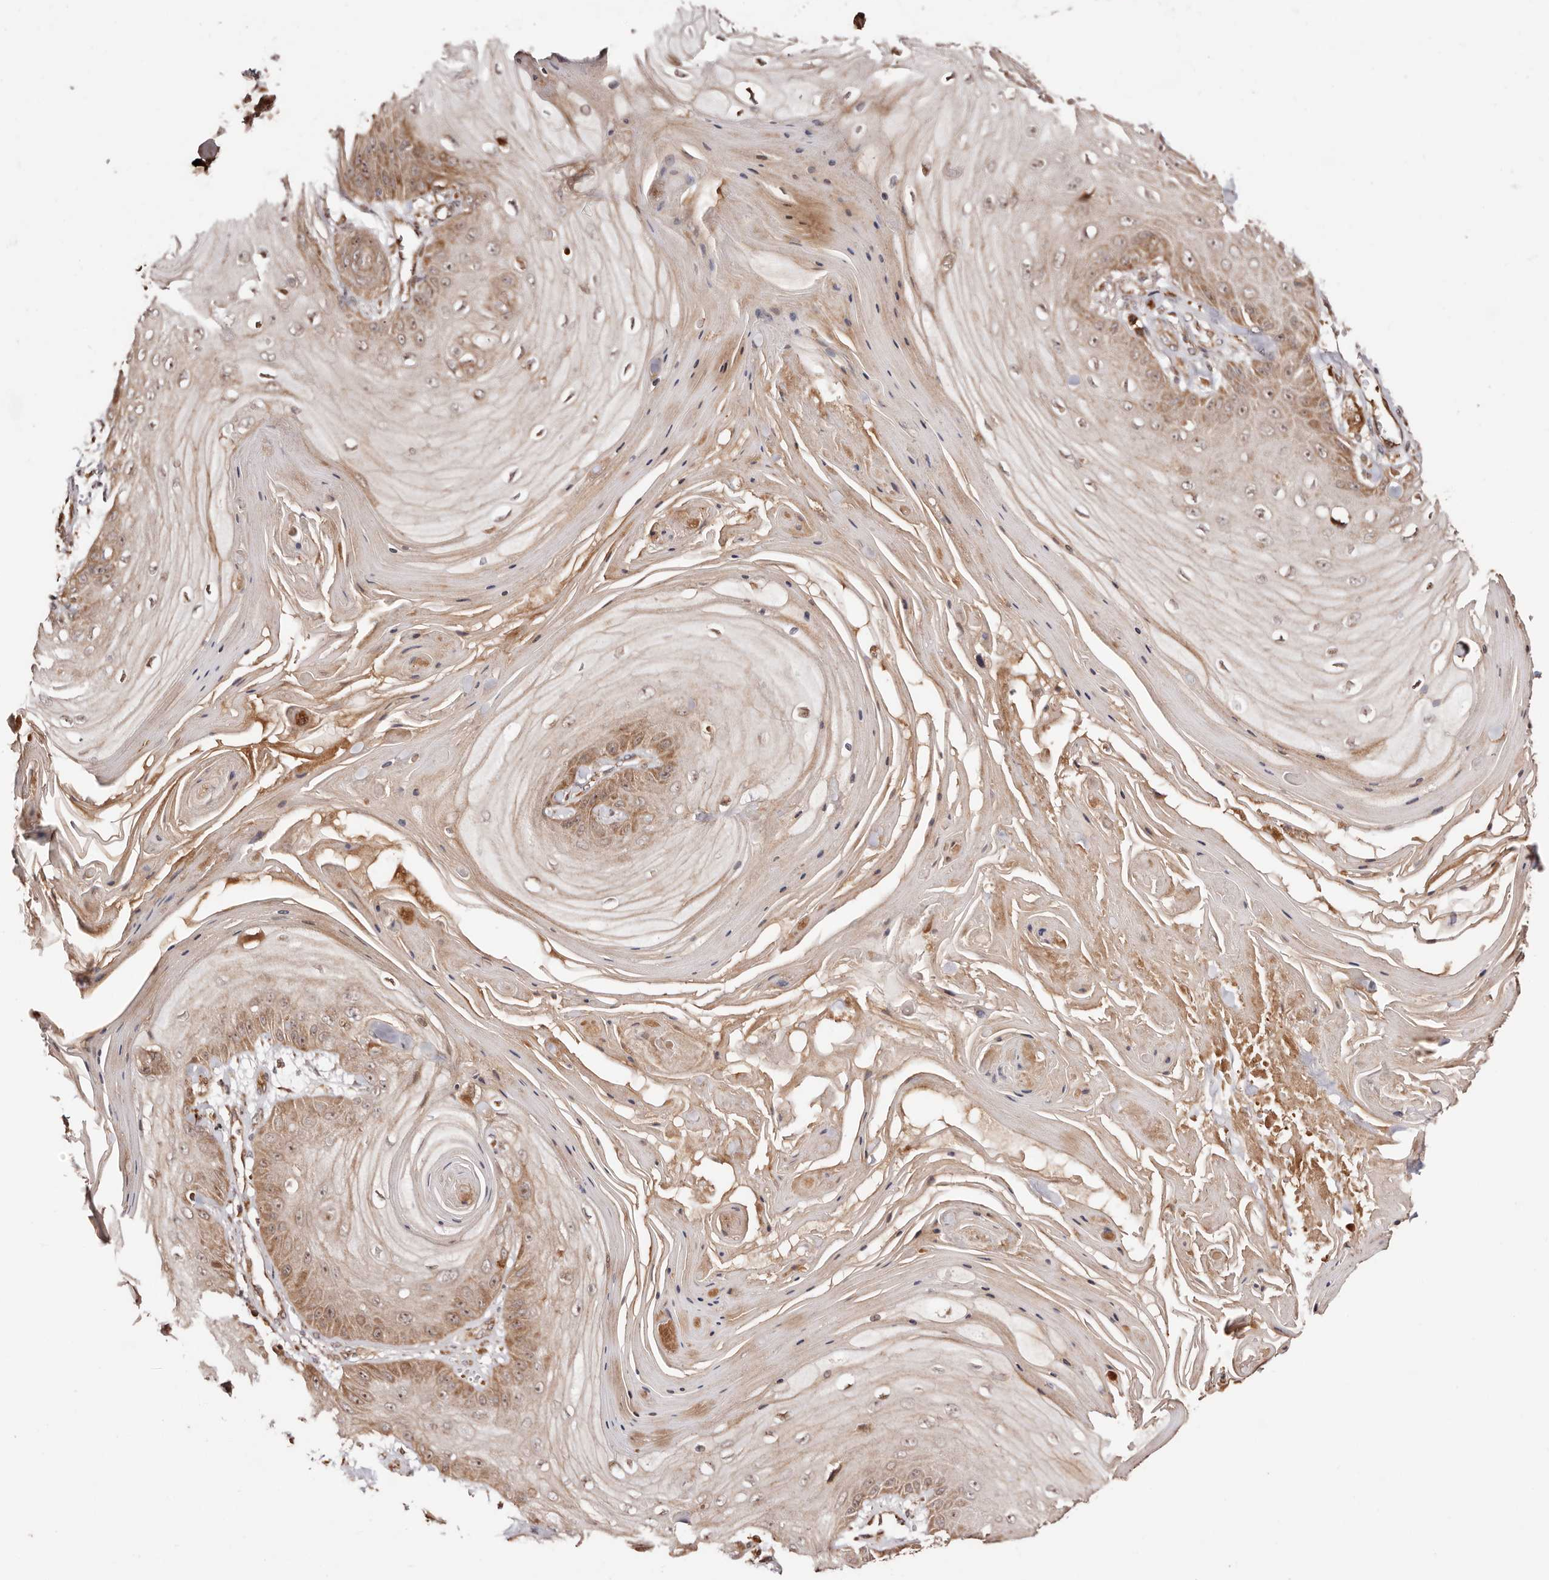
{"staining": {"intensity": "moderate", "quantity": ">75%", "location": "cytoplasmic/membranous"}, "tissue": "skin cancer", "cell_type": "Tumor cells", "image_type": "cancer", "snomed": [{"axis": "morphology", "description": "Squamous cell carcinoma, NOS"}, {"axis": "topography", "description": "Skin"}], "caption": "Skin squamous cell carcinoma stained with DAB IHC exhibits medium levels of moderate cytoplasmic/membranous positivity in approximately >75% of tumor cells.", "gene": "PTPN22", "patient": {"sex": "male", "age": 74}}